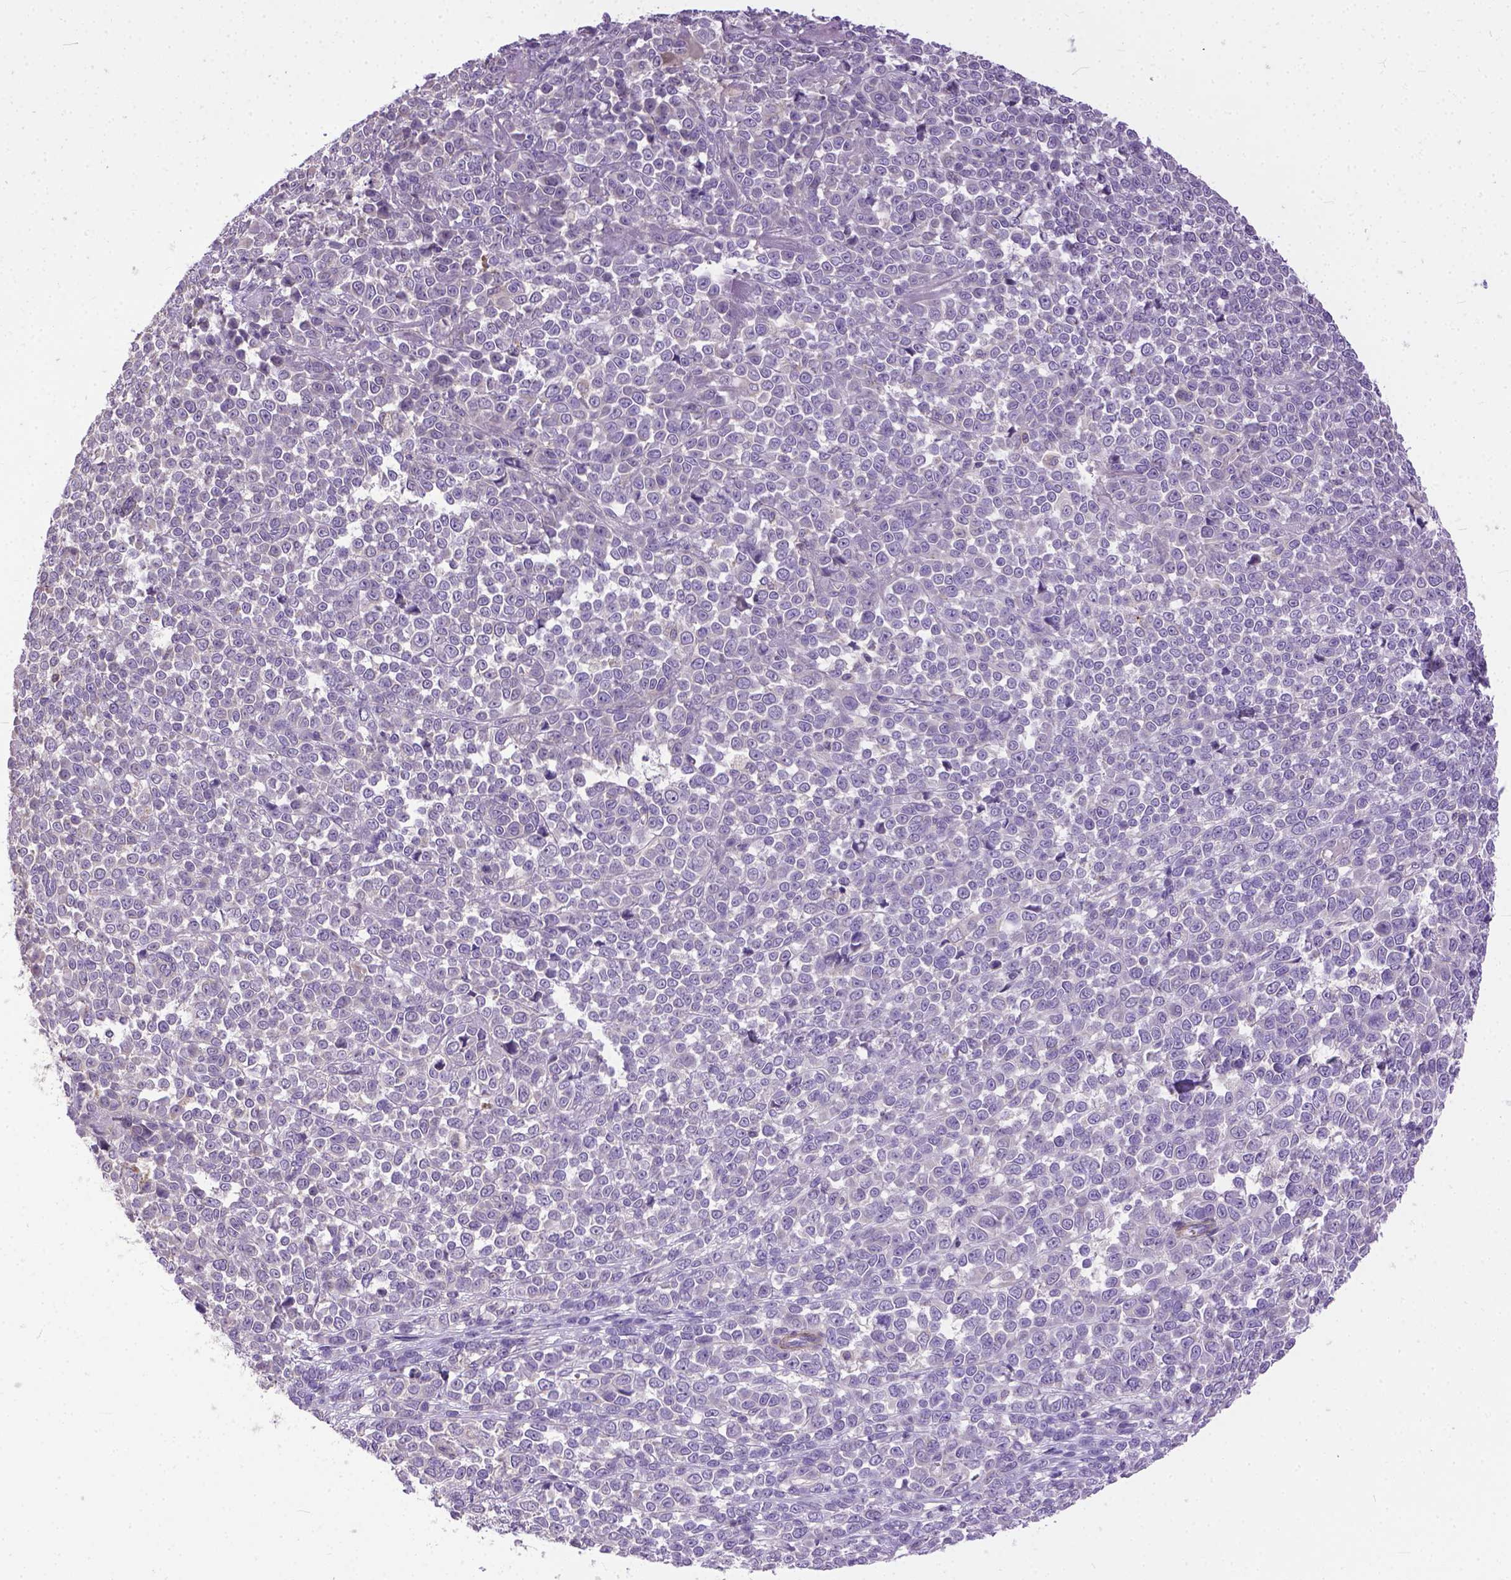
{"staining": {"intensity": "negative", "quantity": "none", "location": "none"}, "tissue": "melanoma", "cell_type": "Tumor cells", "image_type": "cancer", "snomed": [{"axis": "morphology", "description": "Malignant melanoma, NOS"}, {"axis": "topography", "description": "Skin"}], "caption": "Melanoma was stained to show a protein in brown. There is no significant staining in tumor cells.", "gene": "BANF2", "patient": {"sex": "female", "age": 95}}